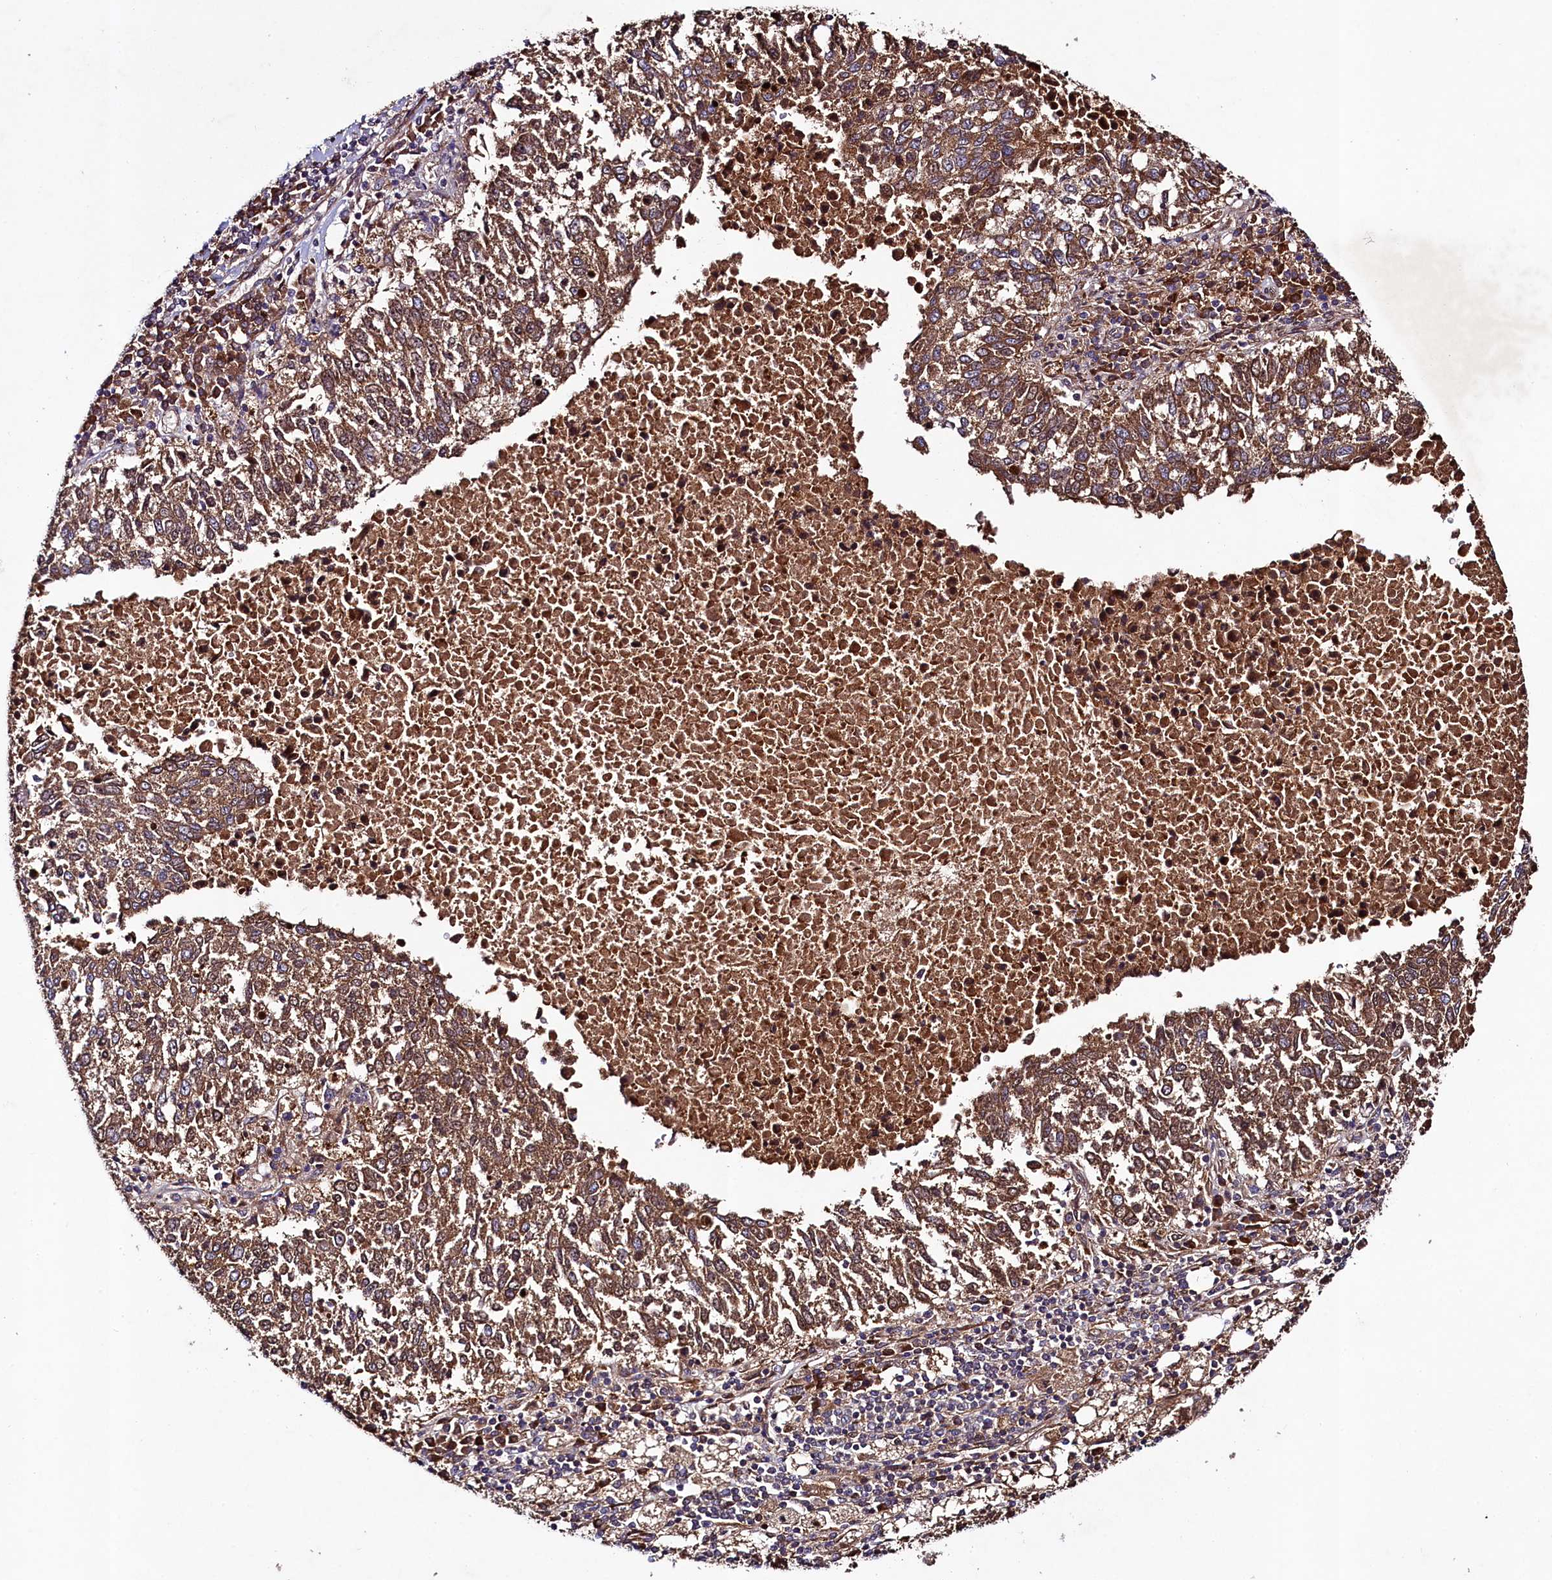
{"staining": {"intensity": "moderate", "quantity": ">75%", "location": "cytoplasmic/membranous"}, "tissue": "lung cancer", "cell_type": "Tumor cells", "image_type": "cancer", "snomed": [{"axis": "morphology", "description": "Squamous cell carcinoma, NOS"}, {"axis": "topography", "description": "Lung"}], "caption": "Protein expression analysis of lung squamous cell carcinoma exhibits moderate cytoplasmic/membranous positivity in approximately >75% of tumor cells.", "gene": "CCDC102A", "patient": {"sex": "male", "age": 73}}